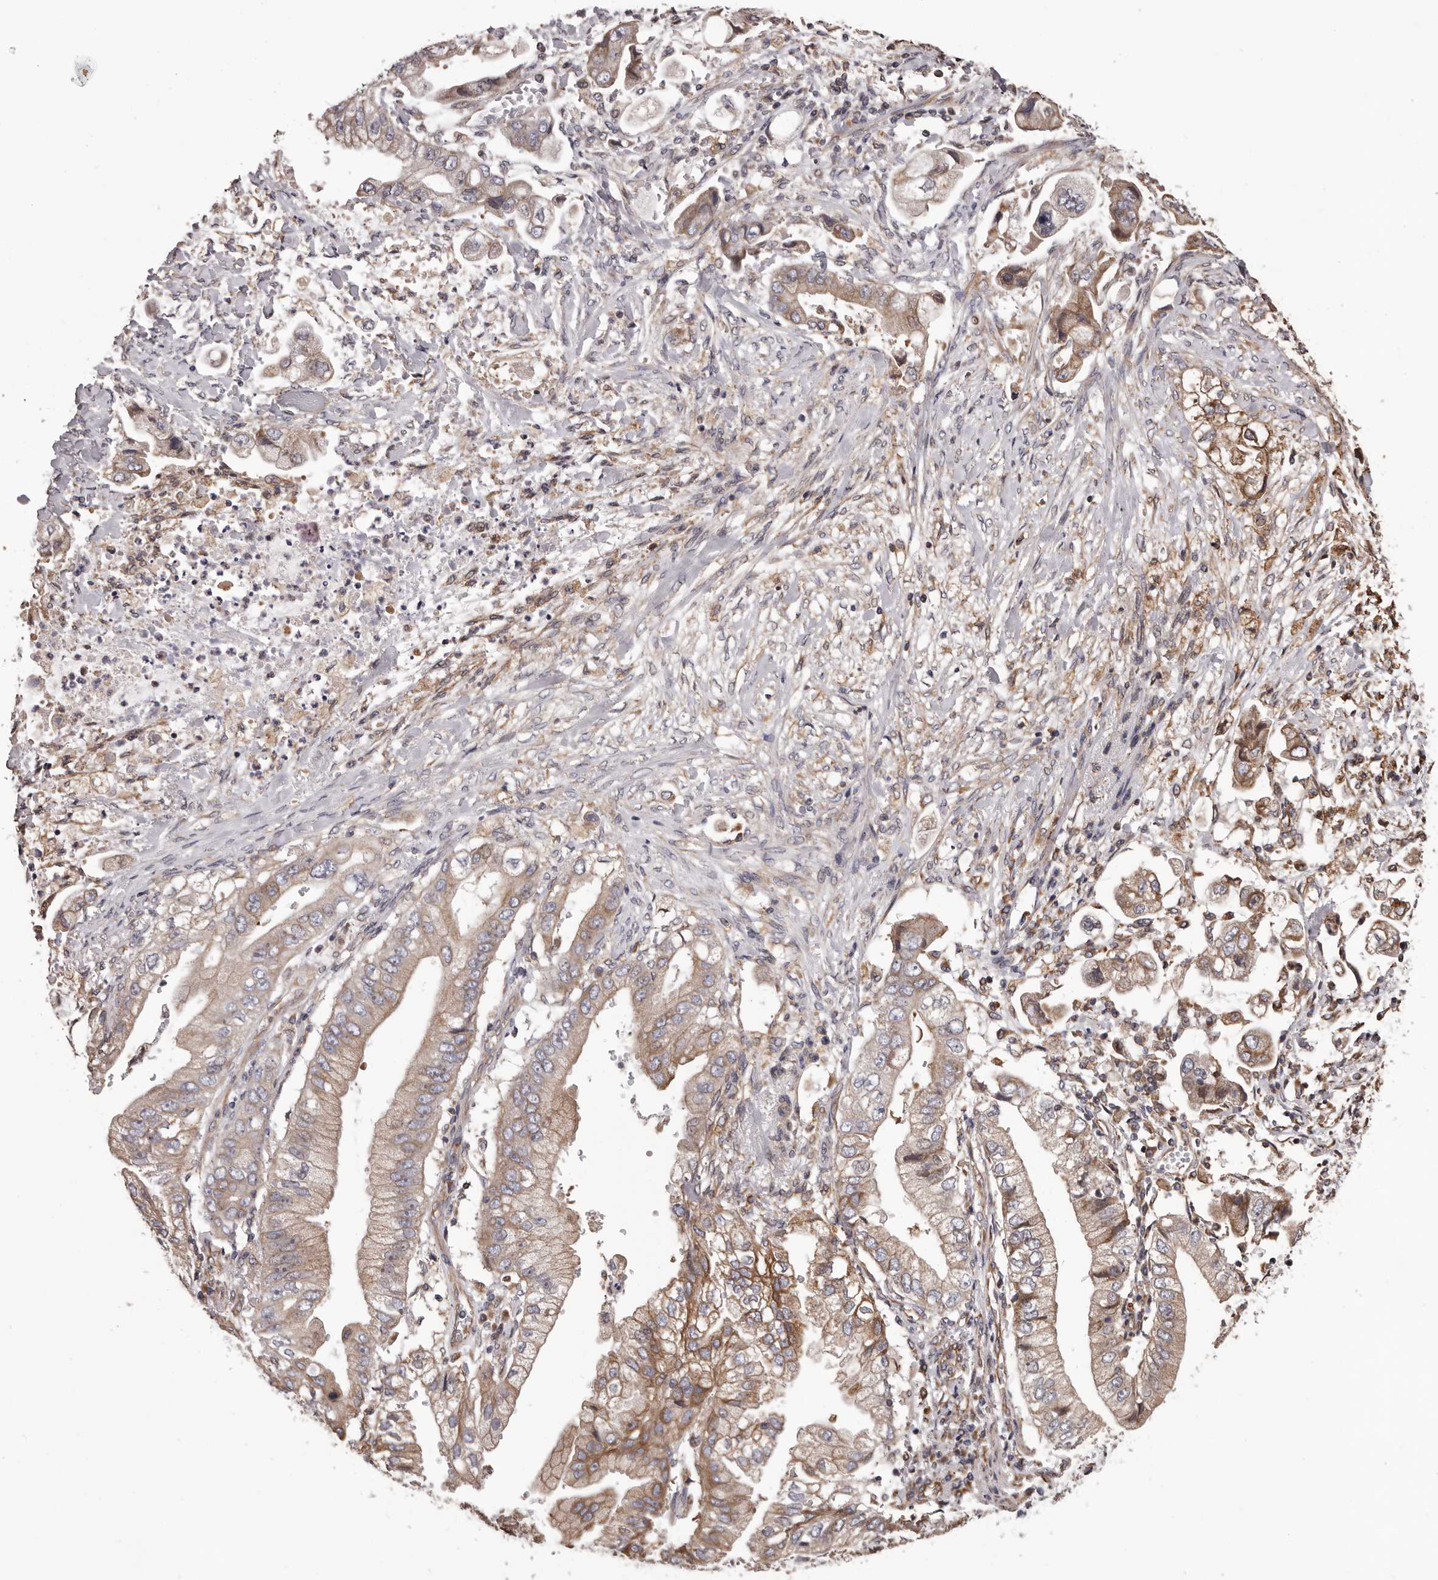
{"staining": {"intensity": "moderate", "quantity": "25%-75%", "location": "cytoplasmic/membranous"}, "tissue": "stomach cancer", "cell_type": "Tumor cells", "image_type": "cancer", "snomed": [{"axis": "morphology", "description": "Adenocarcinoma, NOS"}, {"axis": "topography", "description": "Stomach"}], "caption": "Protein staining exhibits moderate cytoplasmic/membranous expression in approximately 25%-75% of tumor cells in stomach adenocarcinoma.", "gene": "CEP104", "patient": {"sex": "male", "age": 62}}